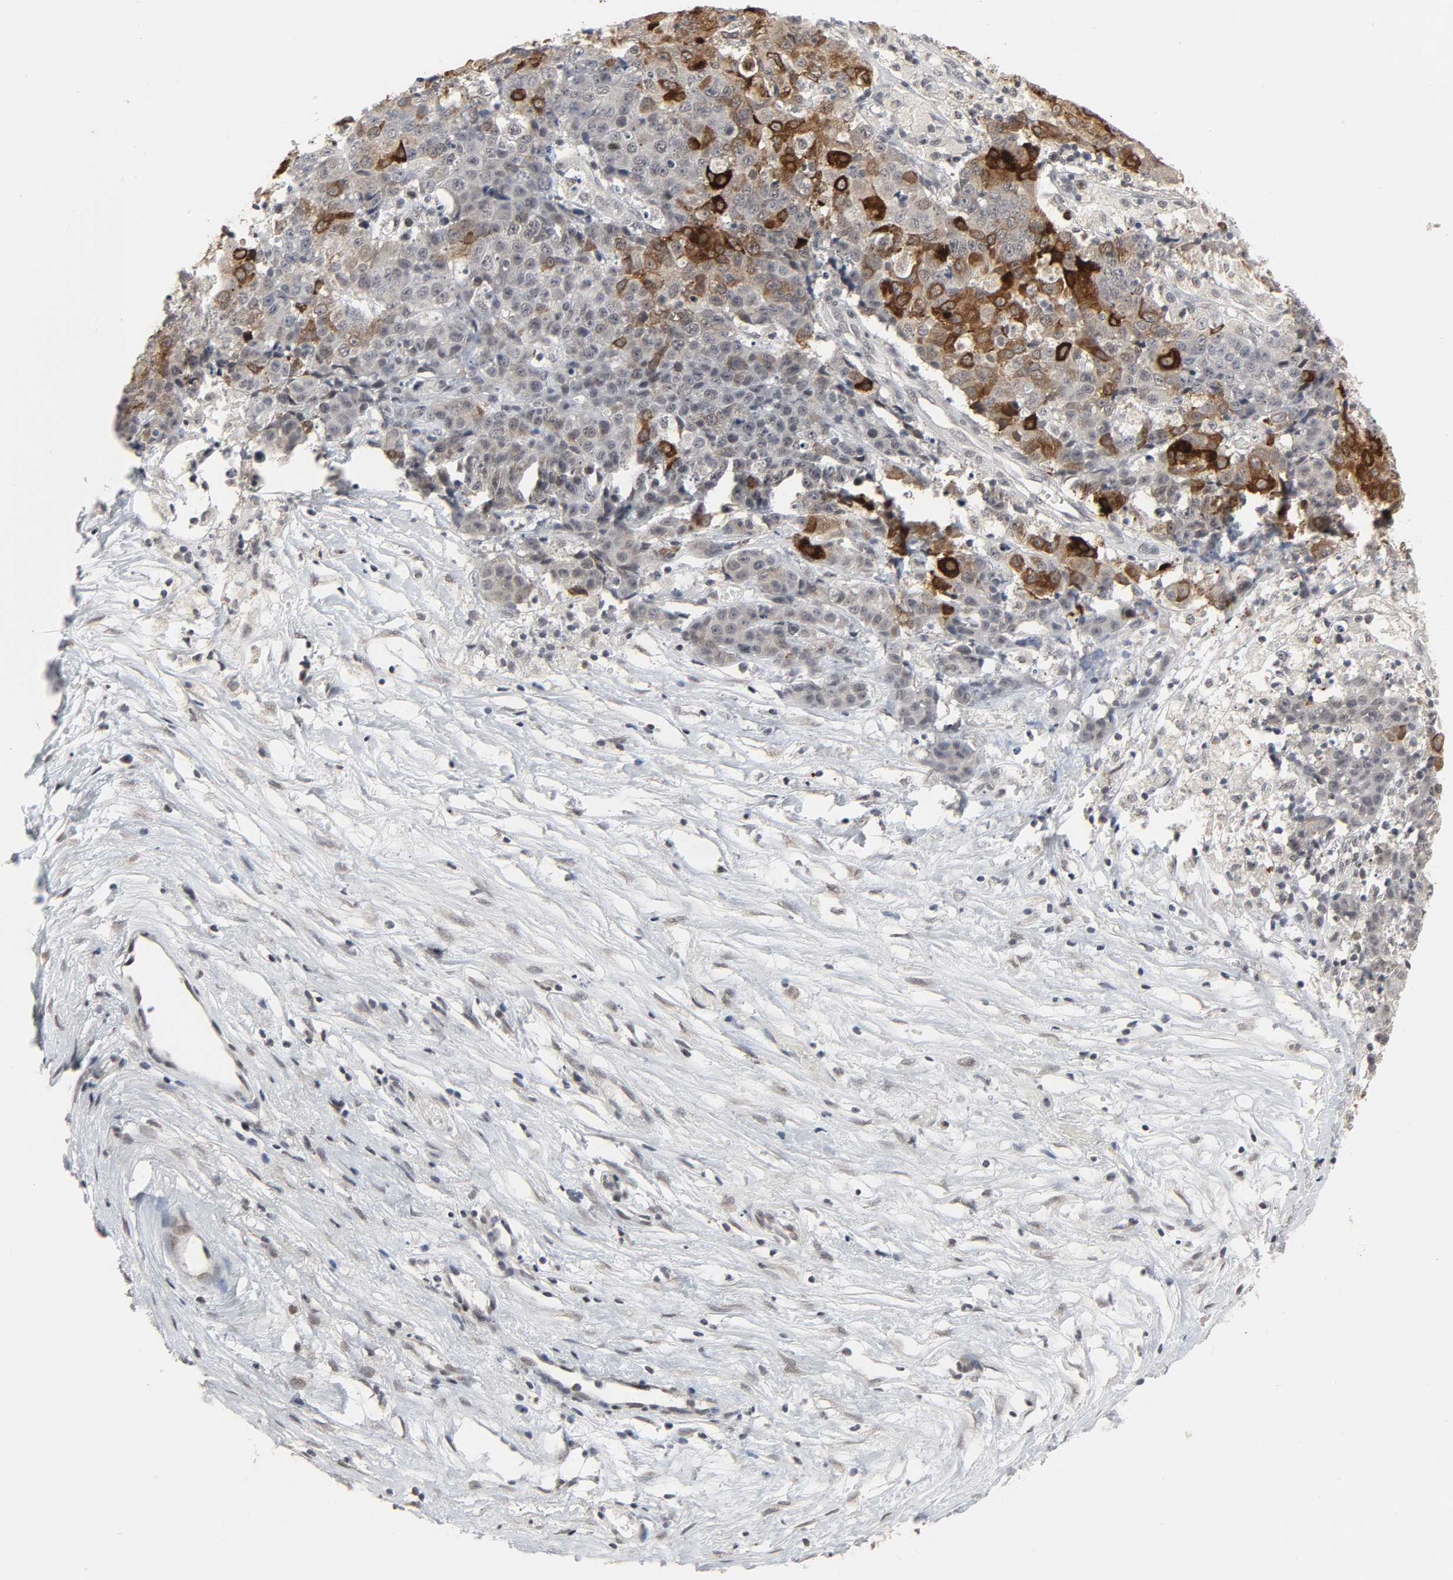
{"staining": {"intensity": "strong", "quantity": "<25%", "location": "cytoplasmic/membranous"}, "tissue": "ovarian cancer", "cell_type": "Tumor cells", "image_type": "cancer", "snomed": [{"axis": "morphology", "description": "Carcinoma, endometroid"}, {"axis": "topography", "description": "Ovary"}], "caption": "Protein staining exhibits strong cytoplasmic/membranous expression in about <25% of tumor cells in endometroid carcinoma (ovarian). The protein of interest is stained brown, and the nuclei are stained in blue (DAB IHC with brightfield microscopy, high magnification).", "gene": "MUC1", "patient": {"sex": "female", "age": 42}}